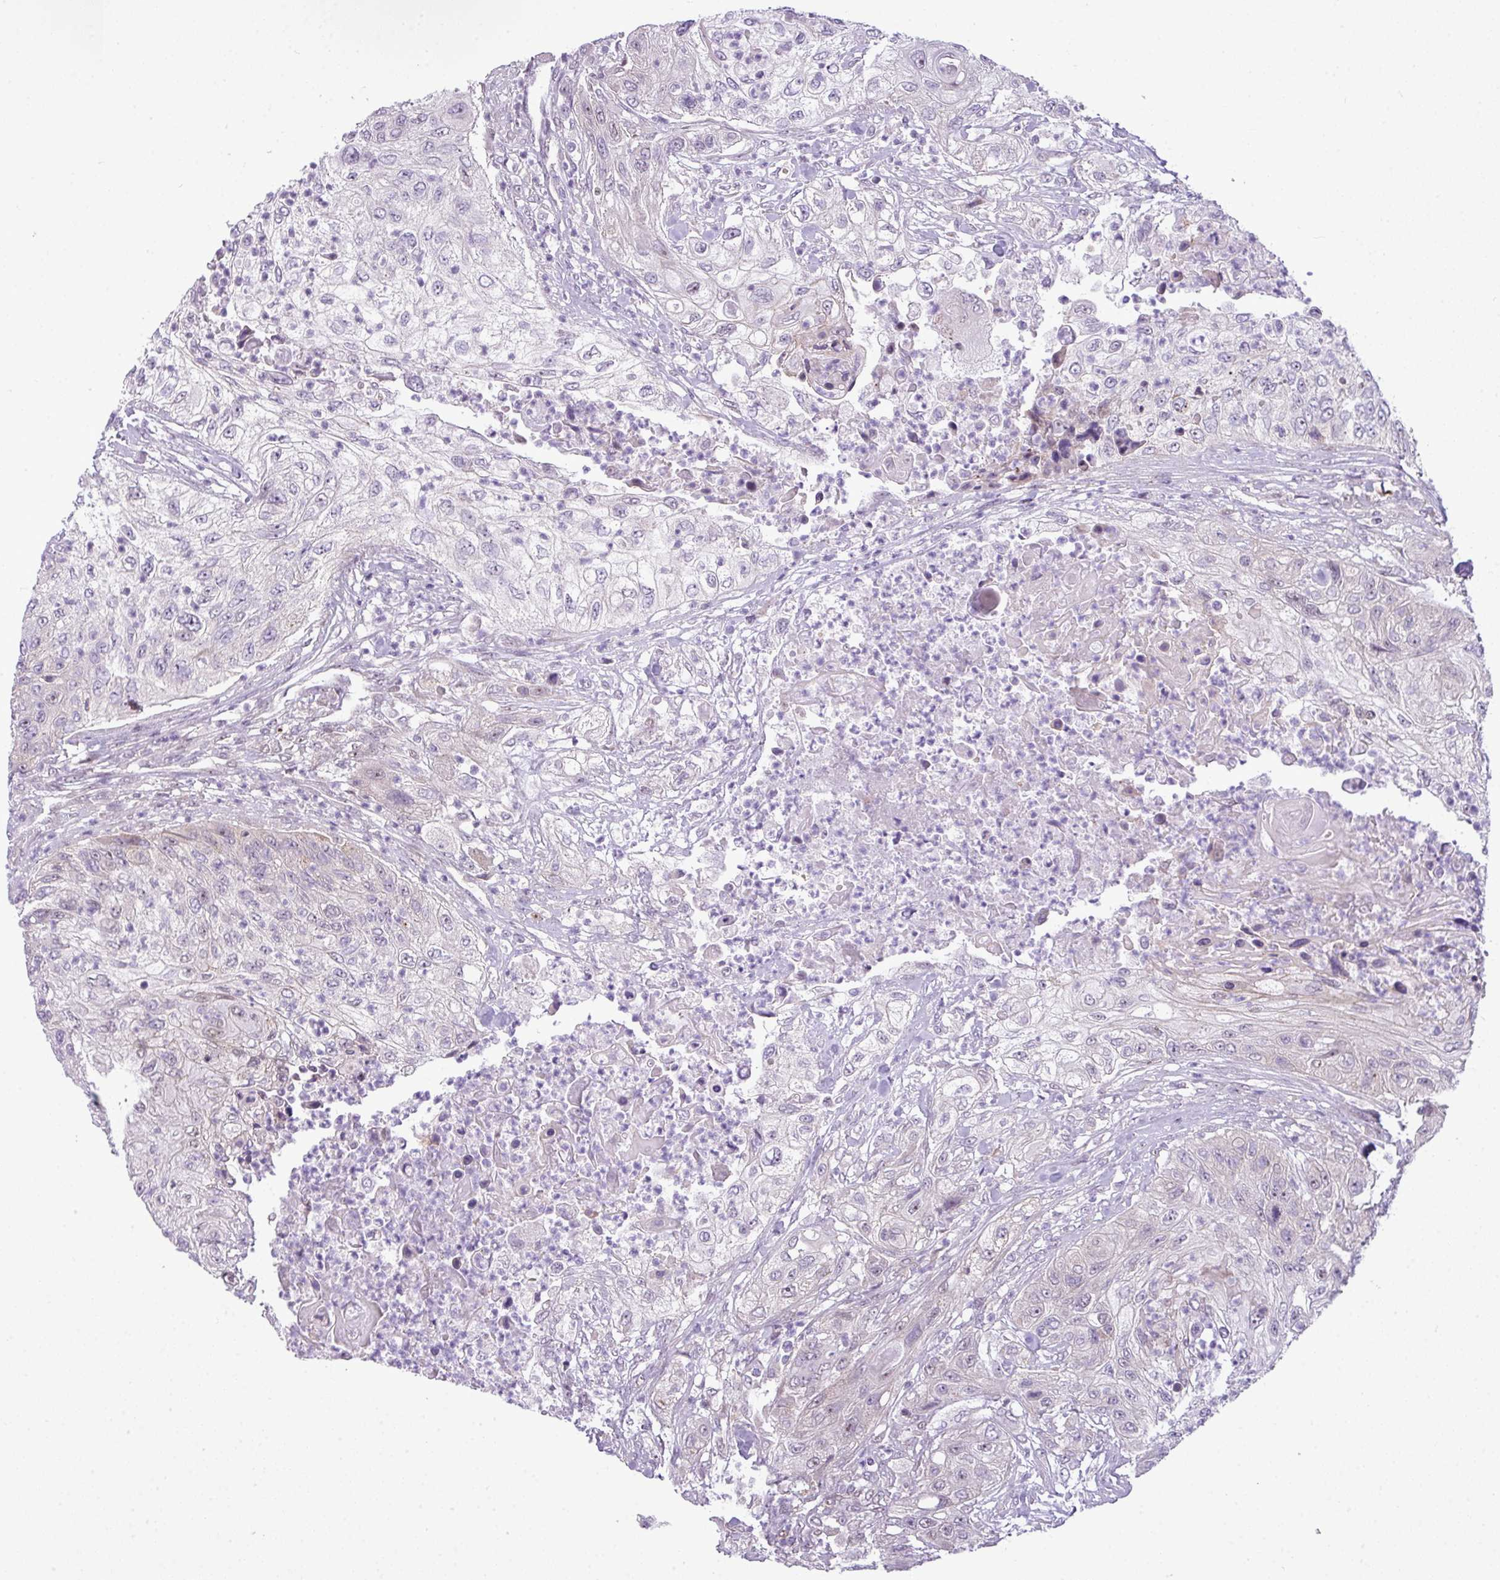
{"staining": {"intensity": "negative", "quantity": "none", "location": "none"}, "tissue": "urothelial cancer", "cell_type": "Tumor cells", "image_type": "cancer", "snomed": [{"axis": "morphology", "description": "Urothelial carcinoma, High grade"}, {"axis": "topography", "description": "Urinary bladder"}], "caption": "Immunohistochemistry photomicrograph of neoplastic tissue: urothelial cancer stained with DAB displays no significant protein expression in tumor cells. Brightfield microscopy of immunohistochemistry (IHC) stained with DAB (3,3'-diaminobenzidine) (brown) and hematoxylin (blue), captured at high magnification.", "gene": "MAK16", "patient": {"sex": "female", "age": 60}}